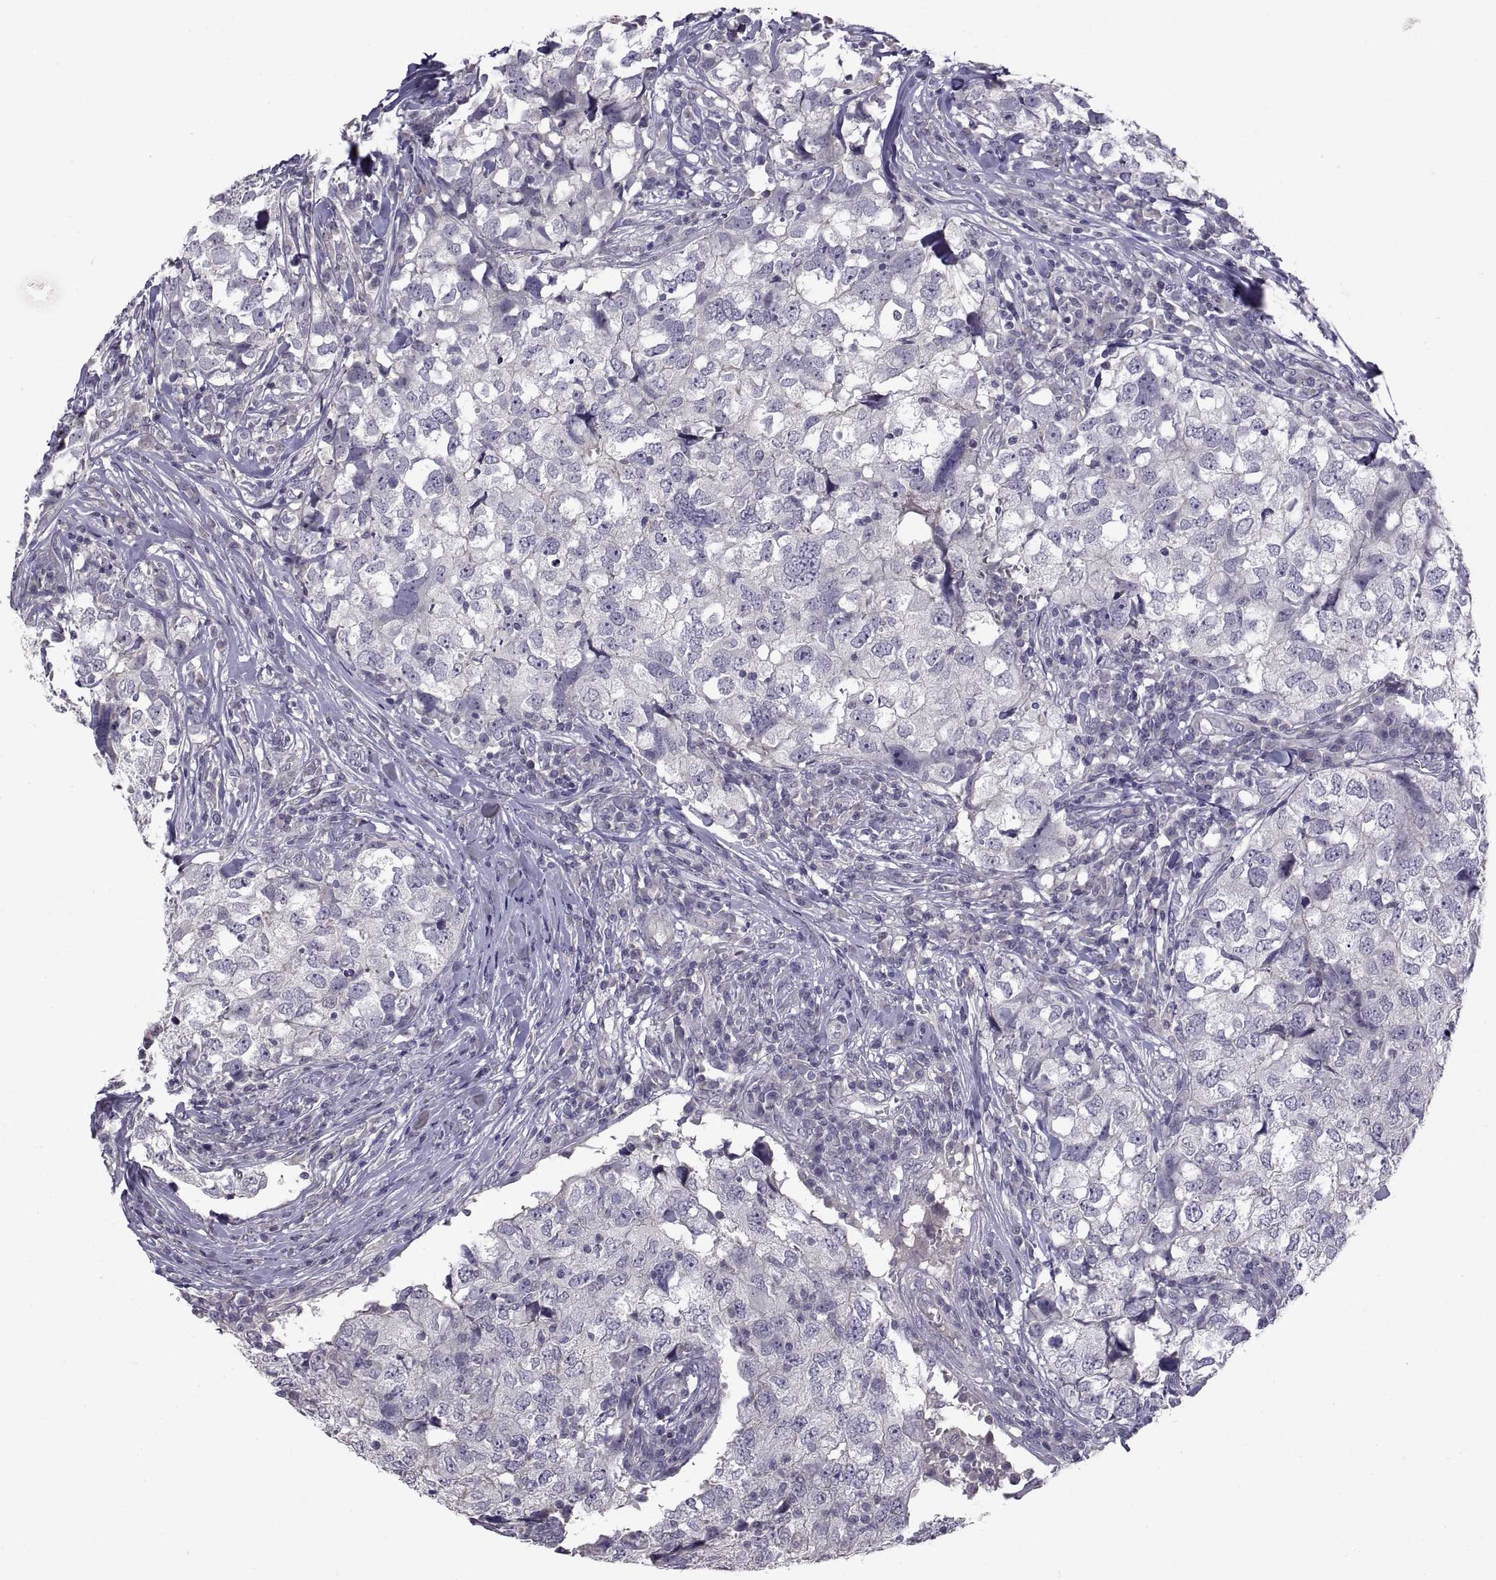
{"staining": {"intensity": "negative", "quantity": "none", "location": "none"}, "tissue": "breast cancer", "cell_type": "Tumor cells", "image_type": "cancer", "snomed": [{"axis": "morphology", "description": "Duct carcinoma"}, {"axis": "topography", "description": "Breast"}], "caption": "Breast cancer (invasive ductal carcinoma) was stained to show a protein in brown. There is no significant expression in tumor cells. (DAB (3,3'-diaminobenzidine) IHC with hematoxylin counter stain).", "gene": "NPTX2", "patient": {"sex": "female", "age": 30}}